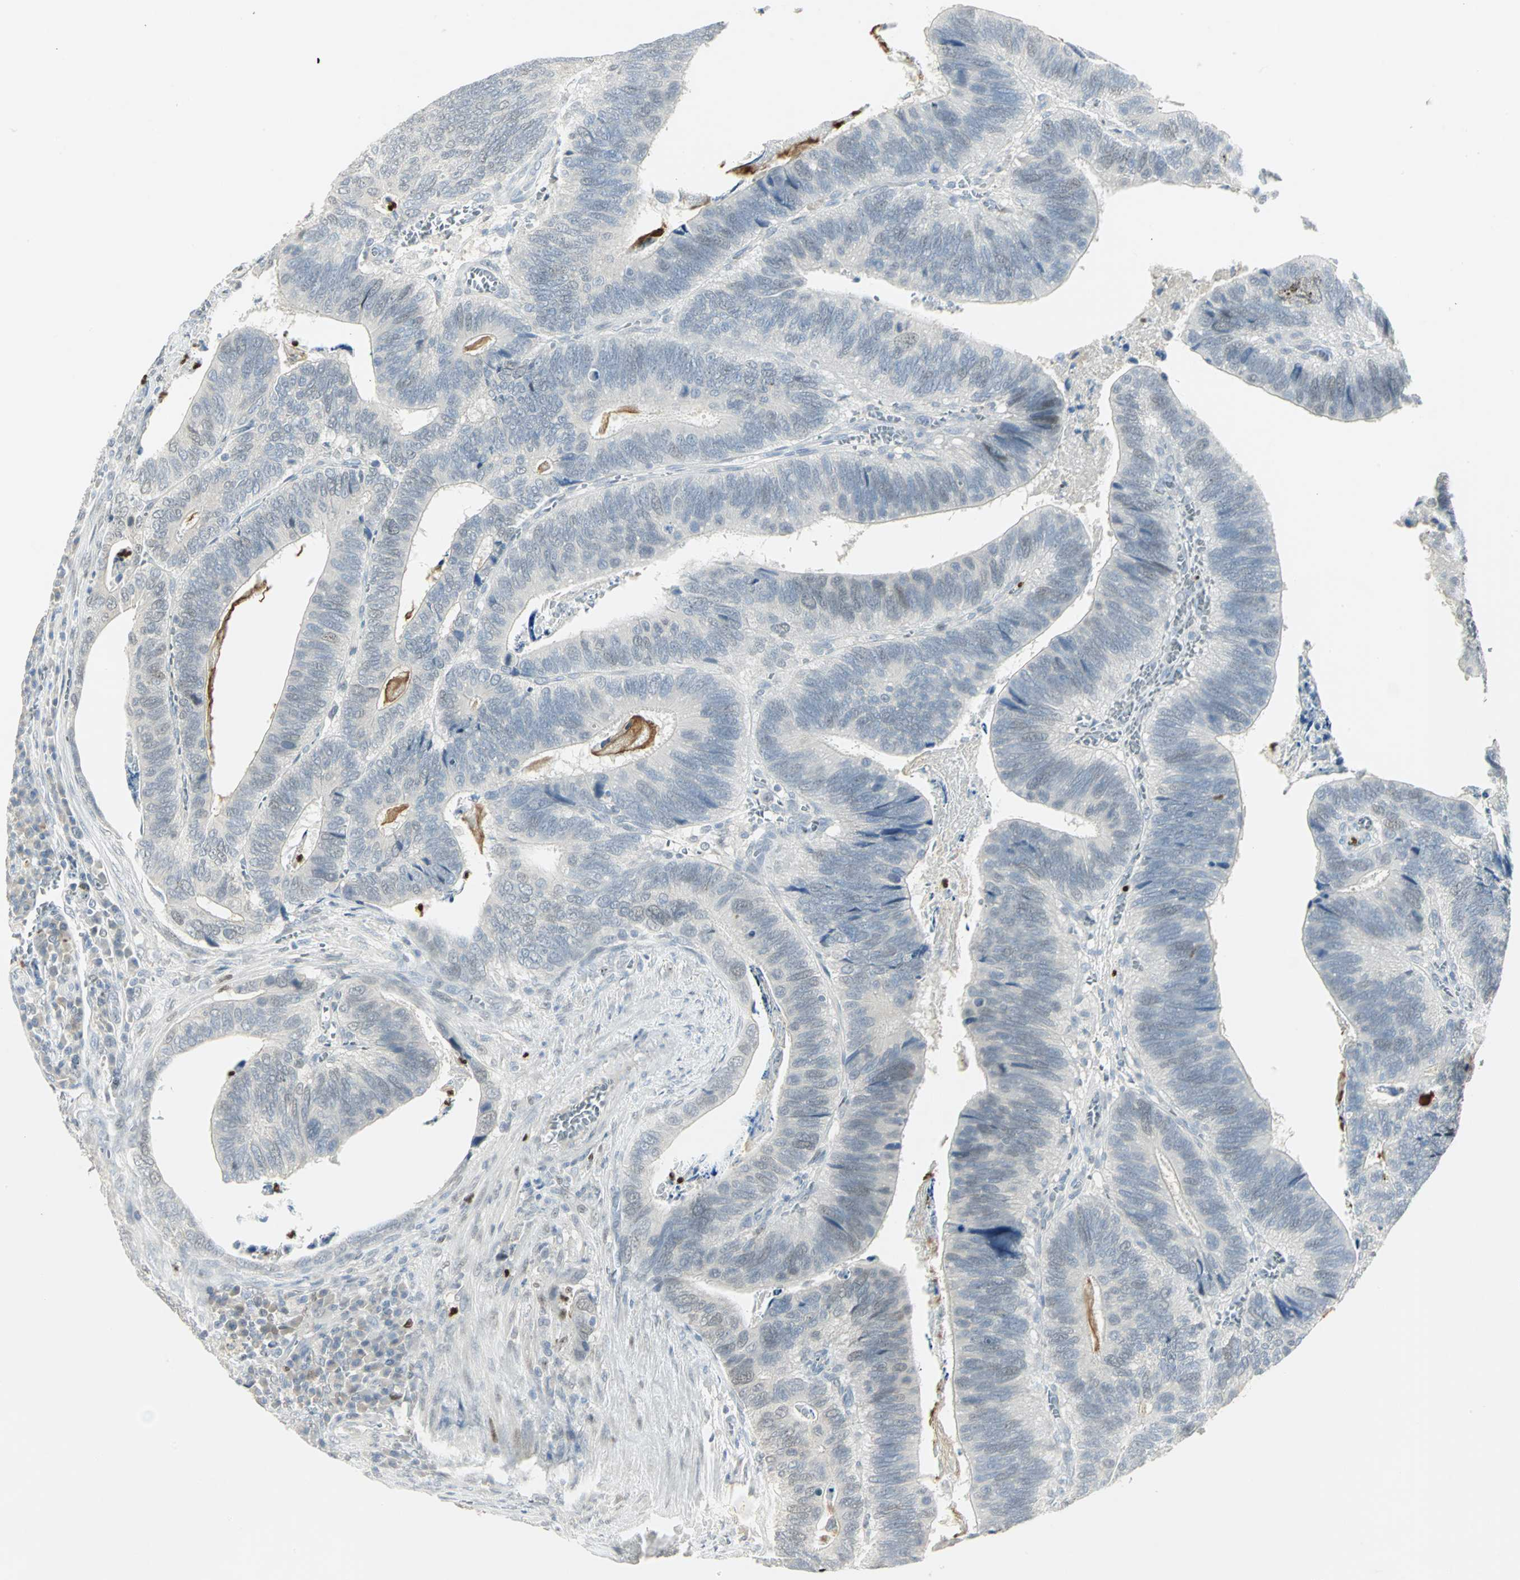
{"staining": {"intensity": "negative", "quantity": "none", "location": "none"}, "tissue": "colorectal cancer", "cell_type": "Tumor cells", "image_type": "cancer", "snomed": [{"axis": "morphology", "description": "Adenocarcinoma, NOS"}, {"axis": "topography", "description": "Colon"}], "caption": "Tumor cells are negative for brown protein staining in adenocarcinoma (colorectal).", "gene": "BCL6", "patient": {"sex": "male", "age": 72}}